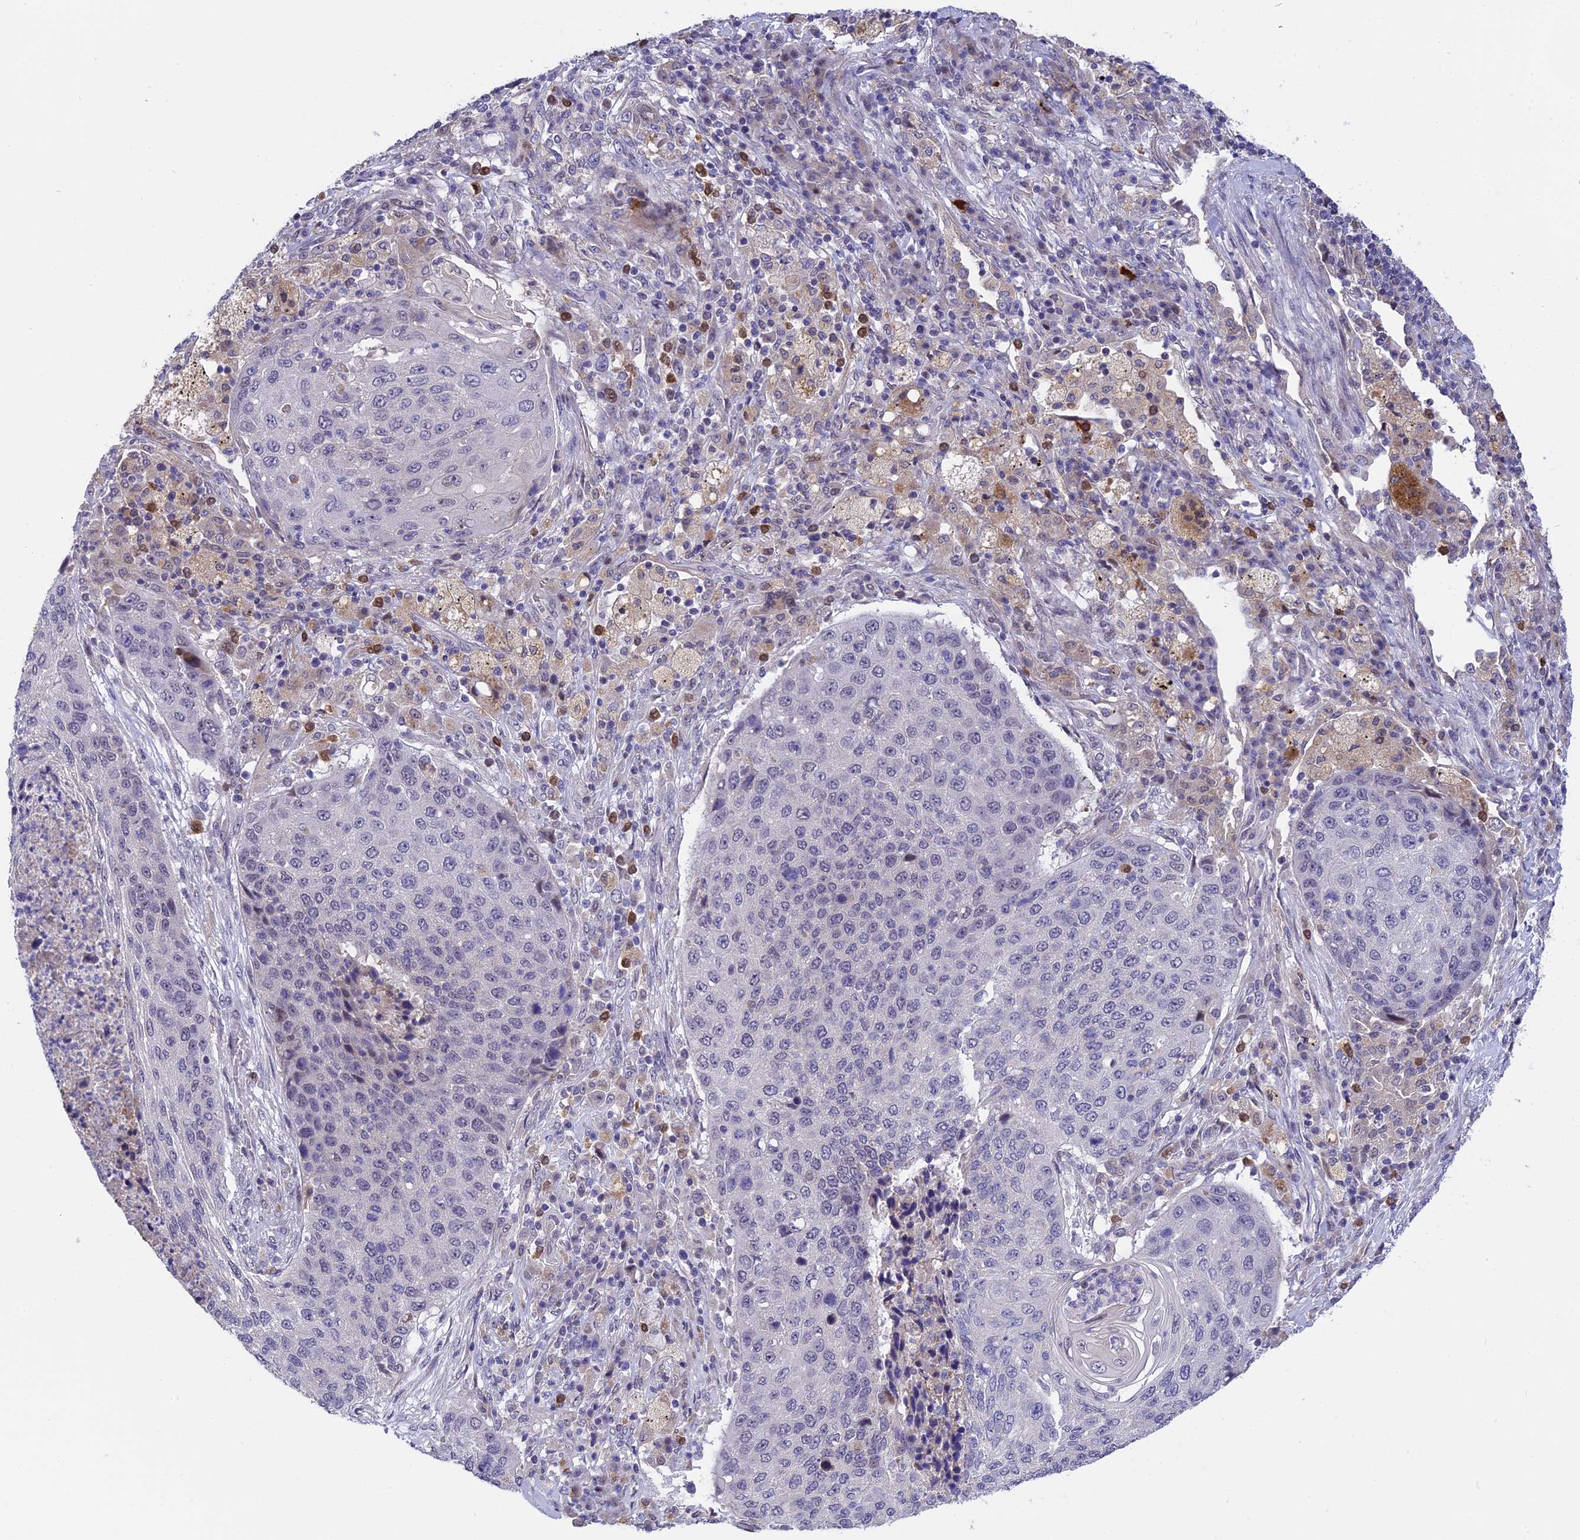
{"staining": {"intensity": "negative", "quantity": "none", "location": "none"}, "tissue": "lung cancer", "cell_type": "Tumor cells", "image_type": "cancer", "snomed": [{"axis": "morphology", "description": "Squamous cell carcinoma, NOS"}, {"axis": "topography", "description": "Lung"}], "caption": "Tumor cells show no significant protein expression in squamous cell carcinoma (lung).", "gene": "KCTD14", "patient": {"sex": "female", "age": 63}}